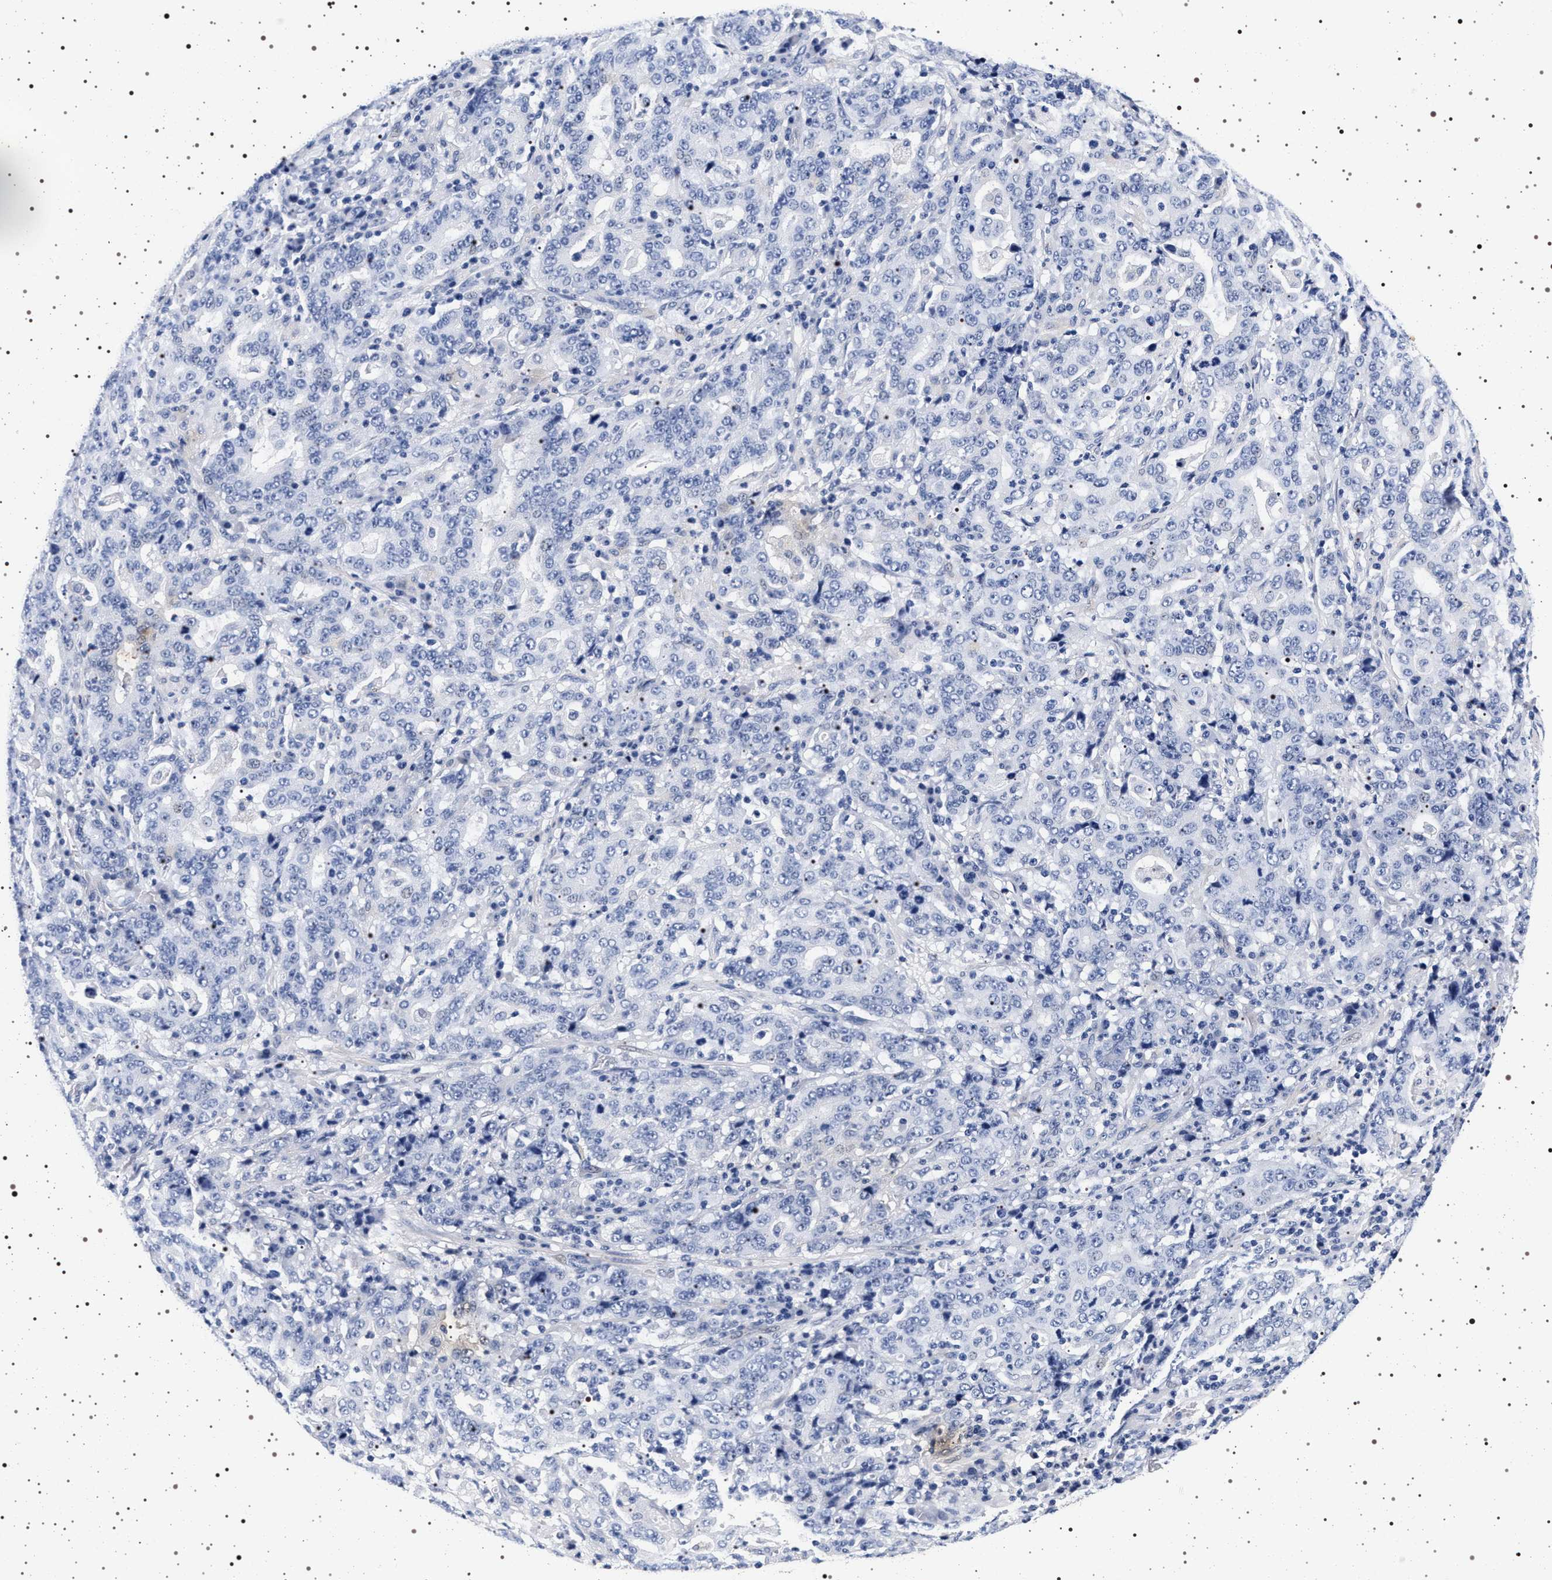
{"staining": {"intensity": "negative", "quantity": "none", "location": "none"}, "tissue": "stomach cancer", "cell_type": "Tumor cells", "image_type": "cancer", "snomed": [{"axis": "morphology", "description": "Normal tissue, NOS"}, {"axis": "morphology", "description": "Adenocarcinoma, NOS"}, {"axis": "topography", "description": "Stomach, upper"}, {"axis": "topography", "description": "Stomach"}], "caption": "This is an immunohistochemistry image of human stomach adenocarcinoma. There is no staining in tumor cells.", "gene": "MAPK10", "patient": {"sex": "male", "age": 59}}